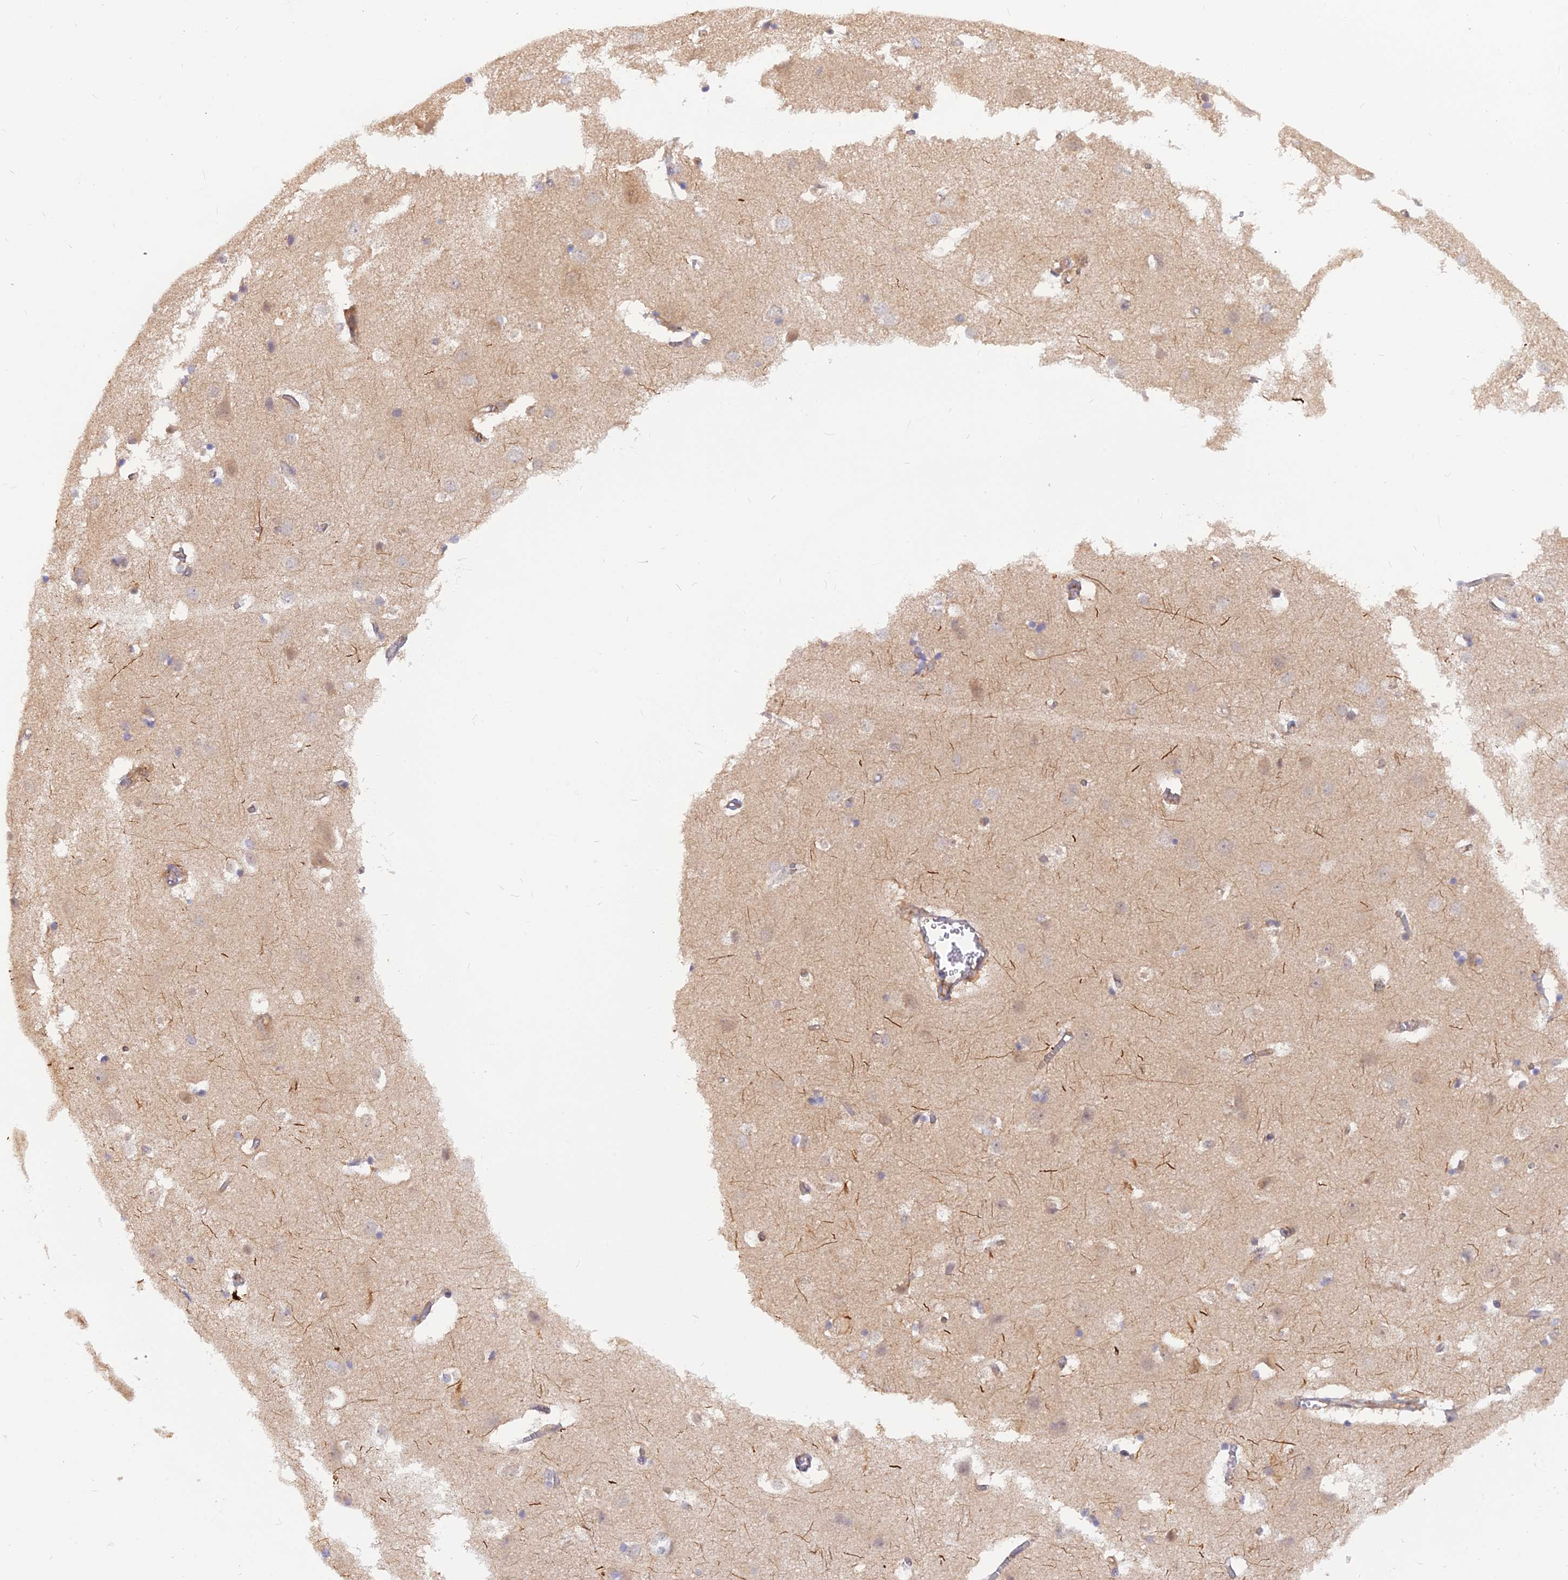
{"staining": {"intensity": "weak", "quantity": "25%-75%", "location": "cytoplasmic/membranous"}, "tissue": "cerebral cortex", "cell_type": "Endothelial cells", "image_type": "normal", "snomed": [{"axis": "morphology", "description": "Normal tissue, NOS"}, {"axis": "topography", "description": "Cerebral cortex"}], "caption": "Brown immunohistochemical staining in normal cerebral cortex reveals weak cytoplasmic/membranous staining in approximately 25%-75% of endothelial cells.", "gene": "ARL2BP", "patient": {"sex": "male", "age": 54}}